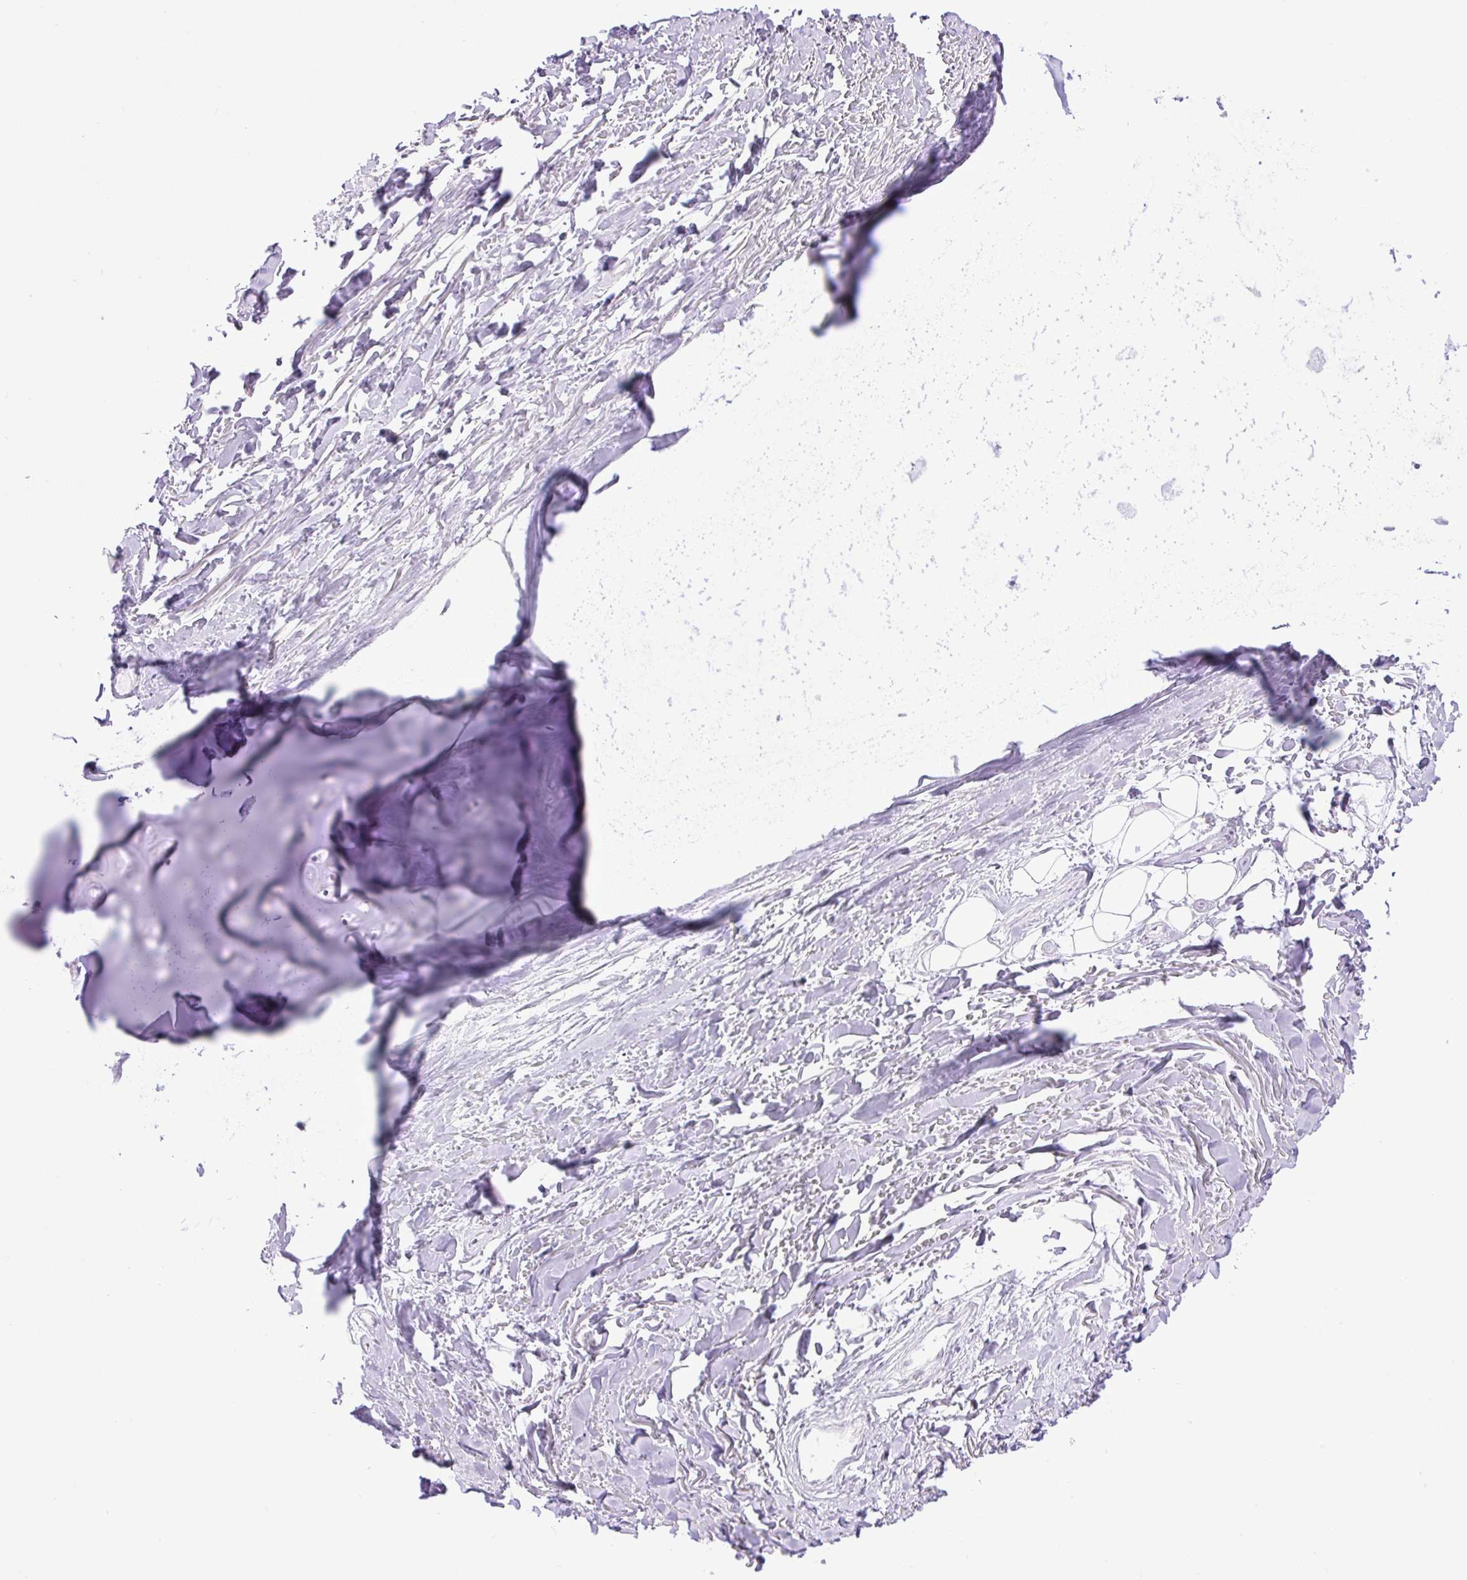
{"staining": {"intensity": "negative", "quantity": "none", "location": "none"}, "tissue": "adipose tissue", "cell_type": "Adipocytes", "image_type": "normal", "snomed": [{"axis": "morphology", "description": "Normal tissue, NOS"}, {"axis": "topography", "description": "Cartilage tissue"}], "caption": "Immunohistochemistry photomicrograph of unremarkable adipose tissue: human adipose tissue stained with DAB reveals no significant protein staining in adipocytes.", "gene": "KPNA1", "patient": {"sex": "male", "age": 57}}